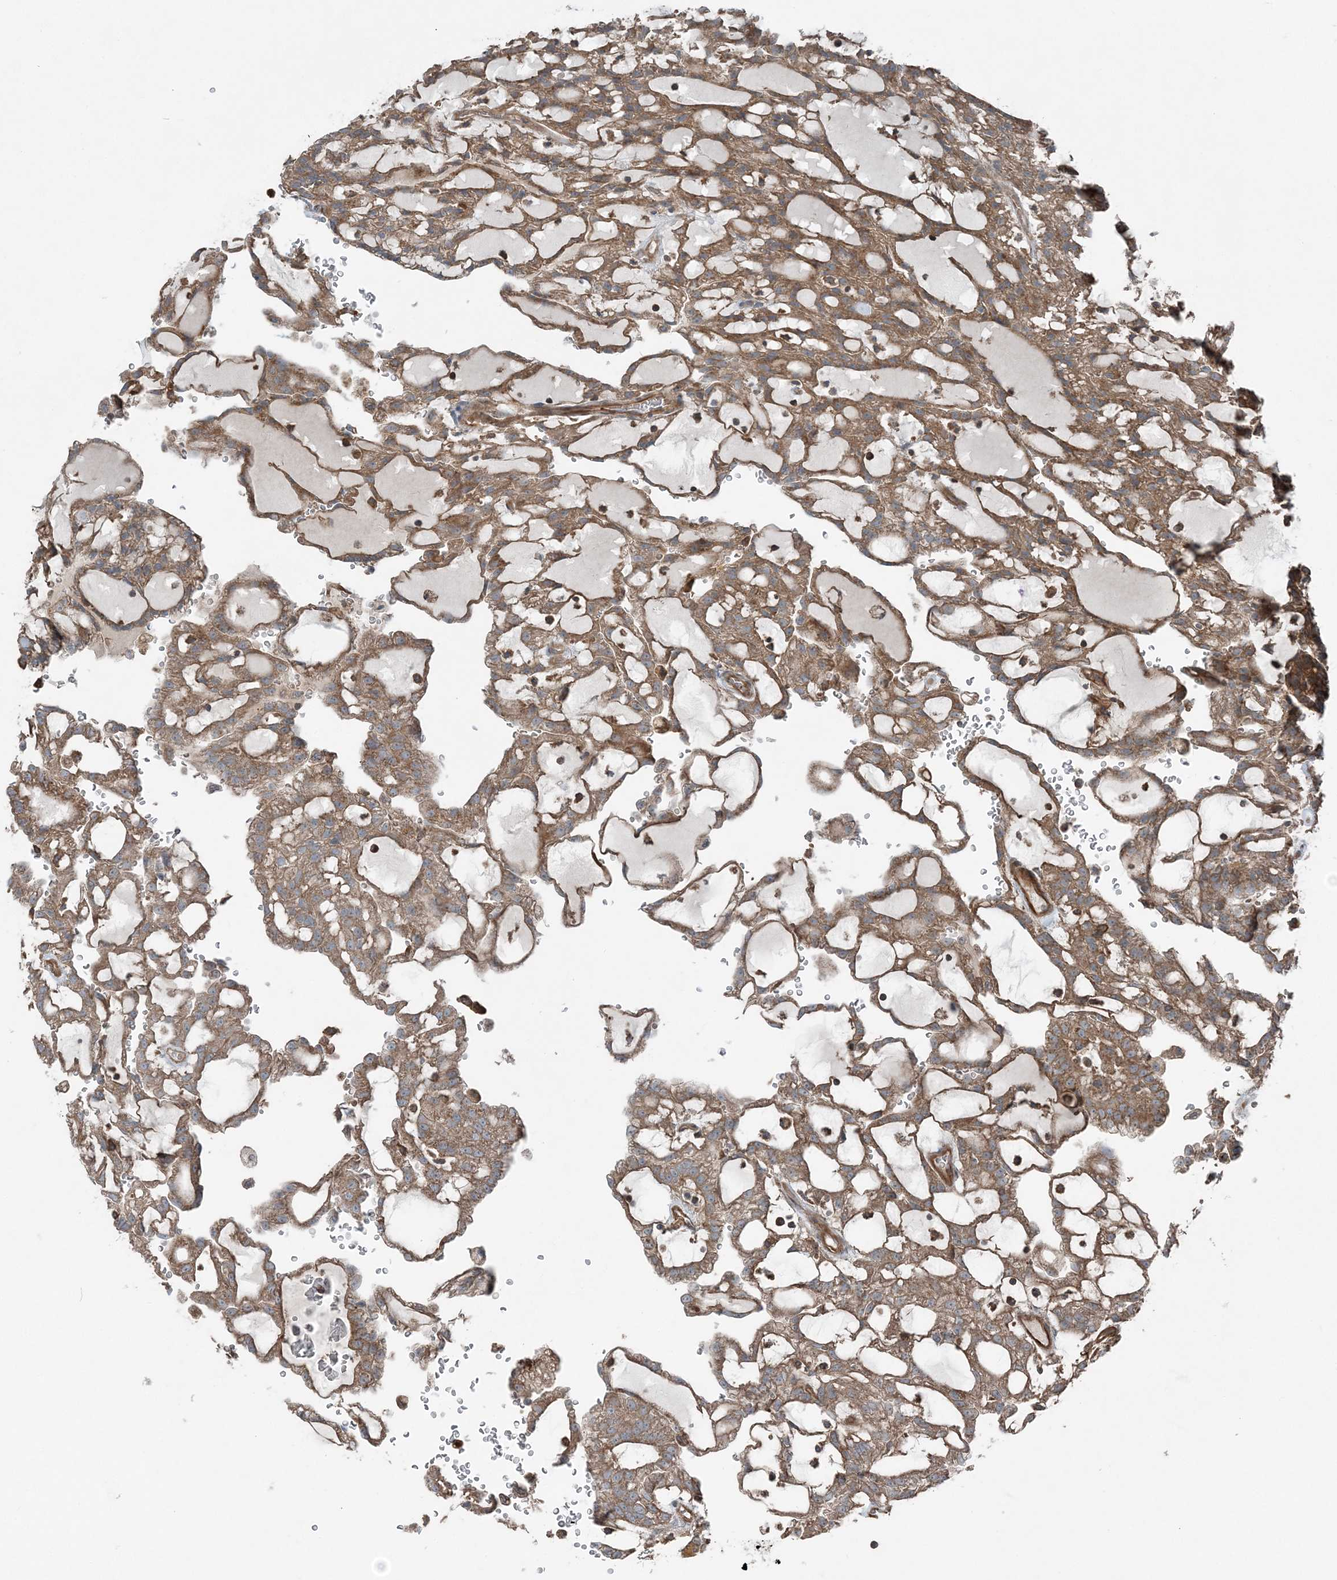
{"staining": {"intensity": "moderate", "quantity": ">75%", "location": "cytoplasmic/membranous"}, "tissue": "renal cancer", "cell_type": "Tumor cells", "image_type": "cancer", "snomed": [{"axis": "morphology", "description": "Adenocarcinoma, NOS"}, {"axis": "topography", "description": "Kidney"}], "caption": "A high-resolution micrograph shows IHC staining of renal cancer (adenocarcinoma), which reveals moderate cytoplasmic/membranous positivity in approximately >75% of tumor cells.", "gene": "KY", "patient": {"sex": "male", "age": 63}}